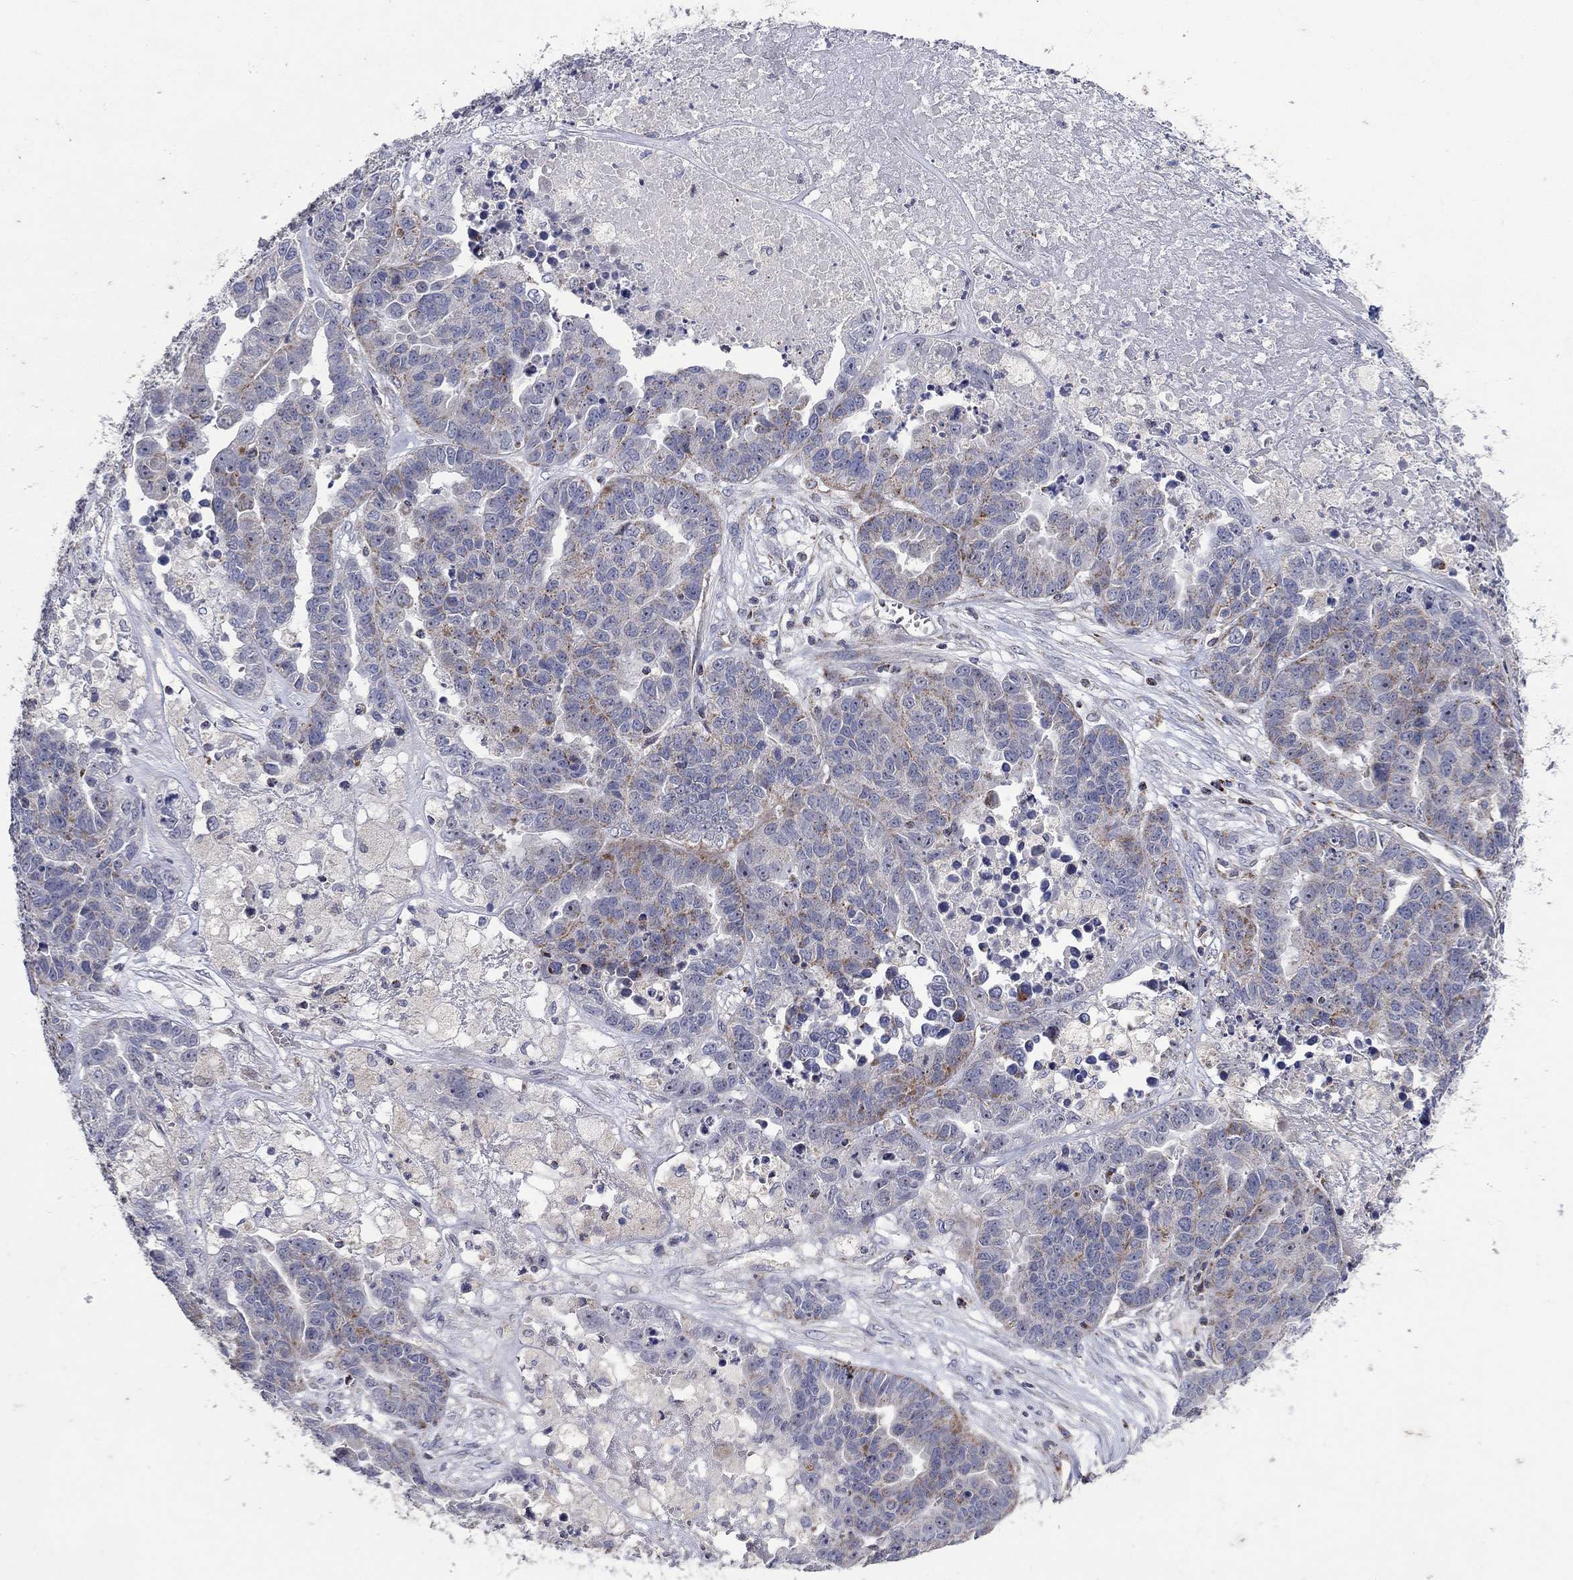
{"staining": {"intensity": "moderate", "quantity": "<25%", "location": "cytoplasmic/membranous"}, "tissue": "ovarian cancer", "cell_type": "Tumor cells", "image_type": "cancer", "snomed": [{"axis": "morphology", "description": "Cystadenocarcinoma, serous, NOS"}, {"axis": "topography", "description": "Ovary"}], "caption": "IHC of human ovarian cancer reveals low levels of moderate cytoplasmic/membranous staining in about <25% of tumor cells.", "gene": "HMX2", "patient": {"sex": "female", "age": 87}}